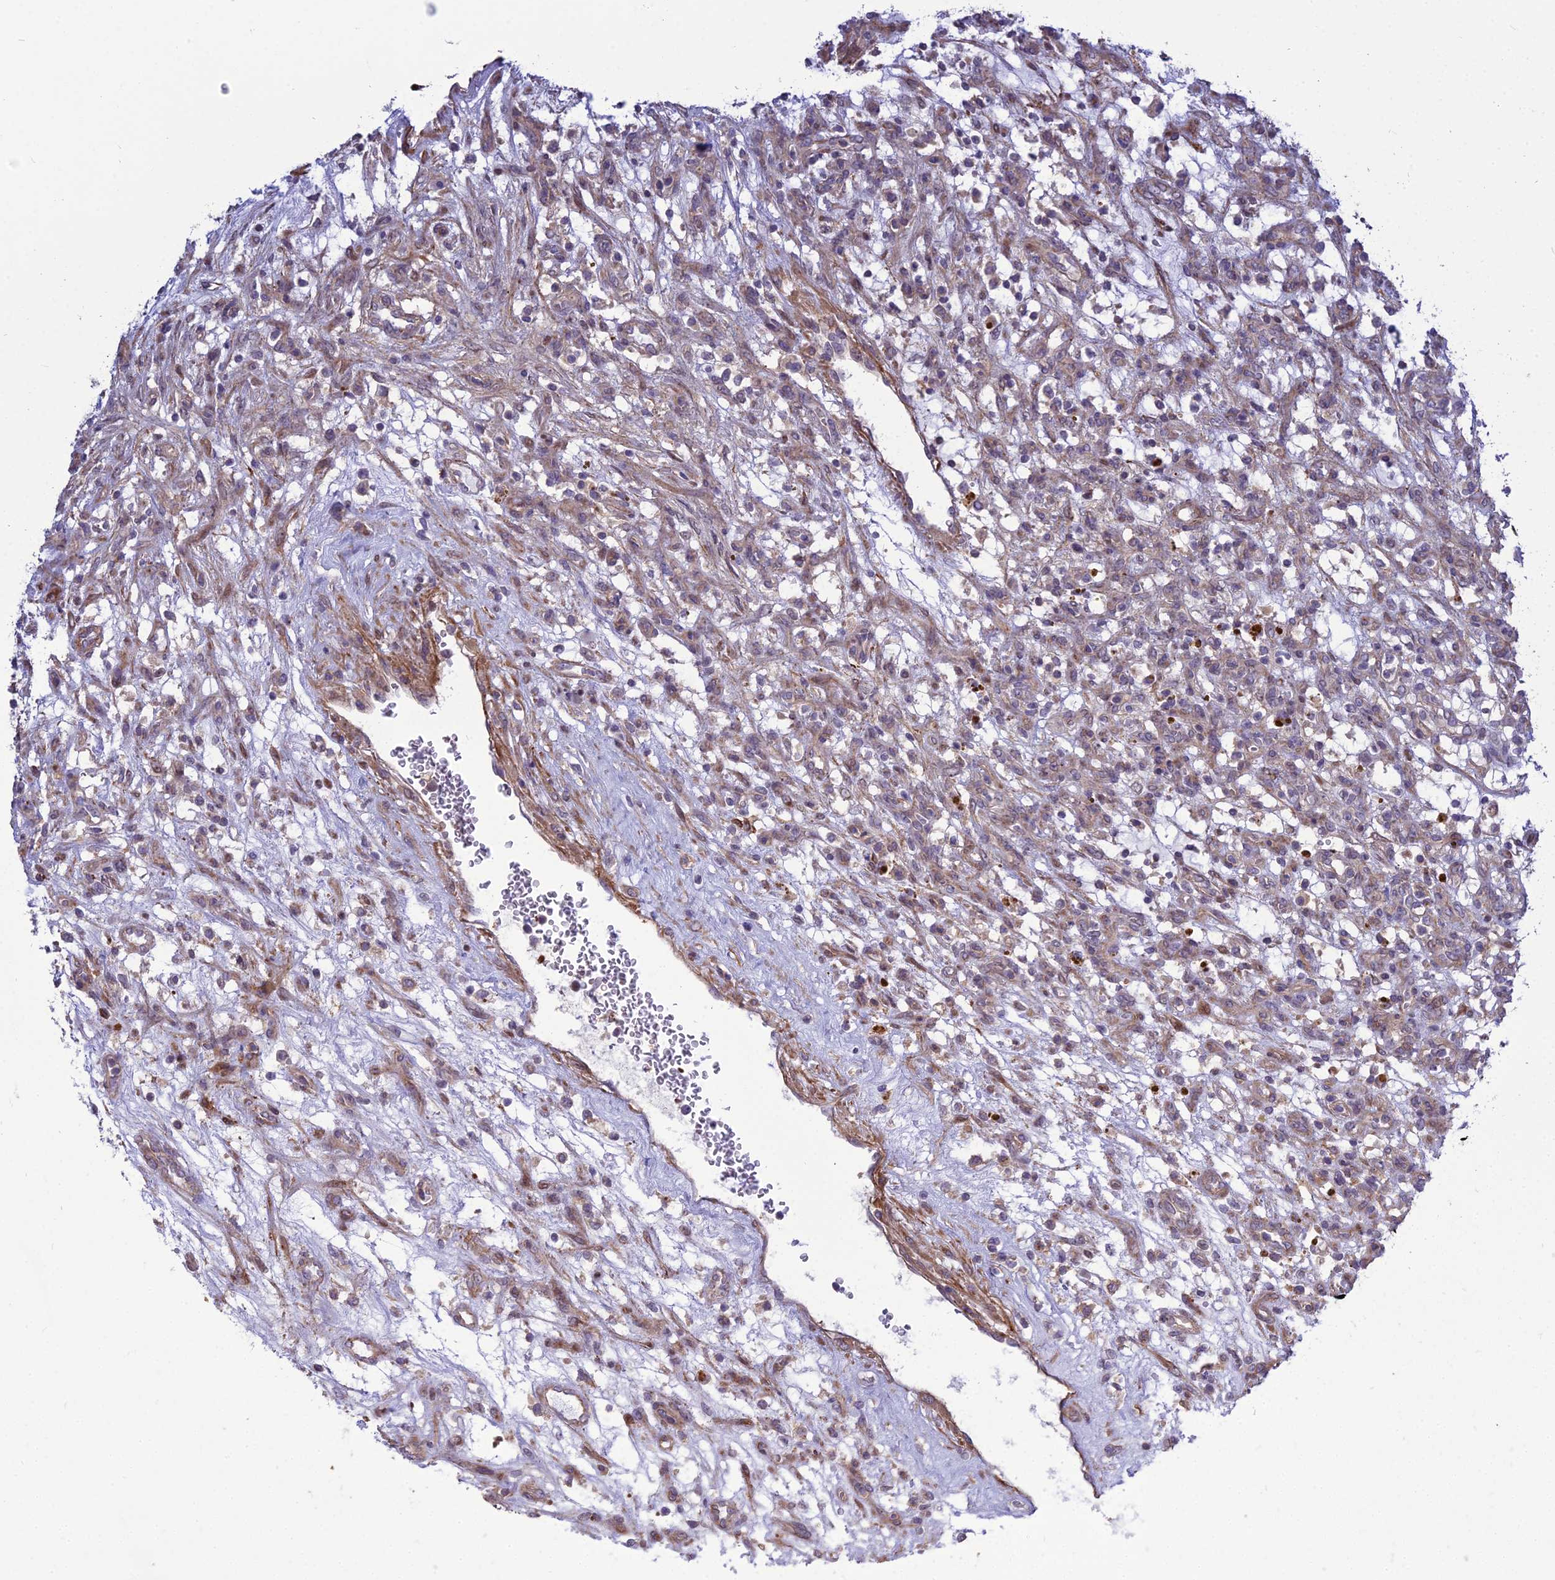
{"staining": {"intensity": "weak", "quantity": "25%-75%", "location": "cytoplasmic/membranous"}, "tissue": "renal cancer", "cell_type": "Tumor cells", "image_type": "cancer", "snomed": [{"axis": "morphology", "description": "Adenocarcinoma, NOS"}, {"axis": "topography", "description": "Kidney"}], "caption": "Protein expression by immunohistochemistry (IHC) exhibits weak cytoplasmic/membranous positivity in about 25%-75% of tumor cells in adenocarcinoma (renal).", "gene": "TSPYL2", "patient": {"sex": "female", "age": 57}}